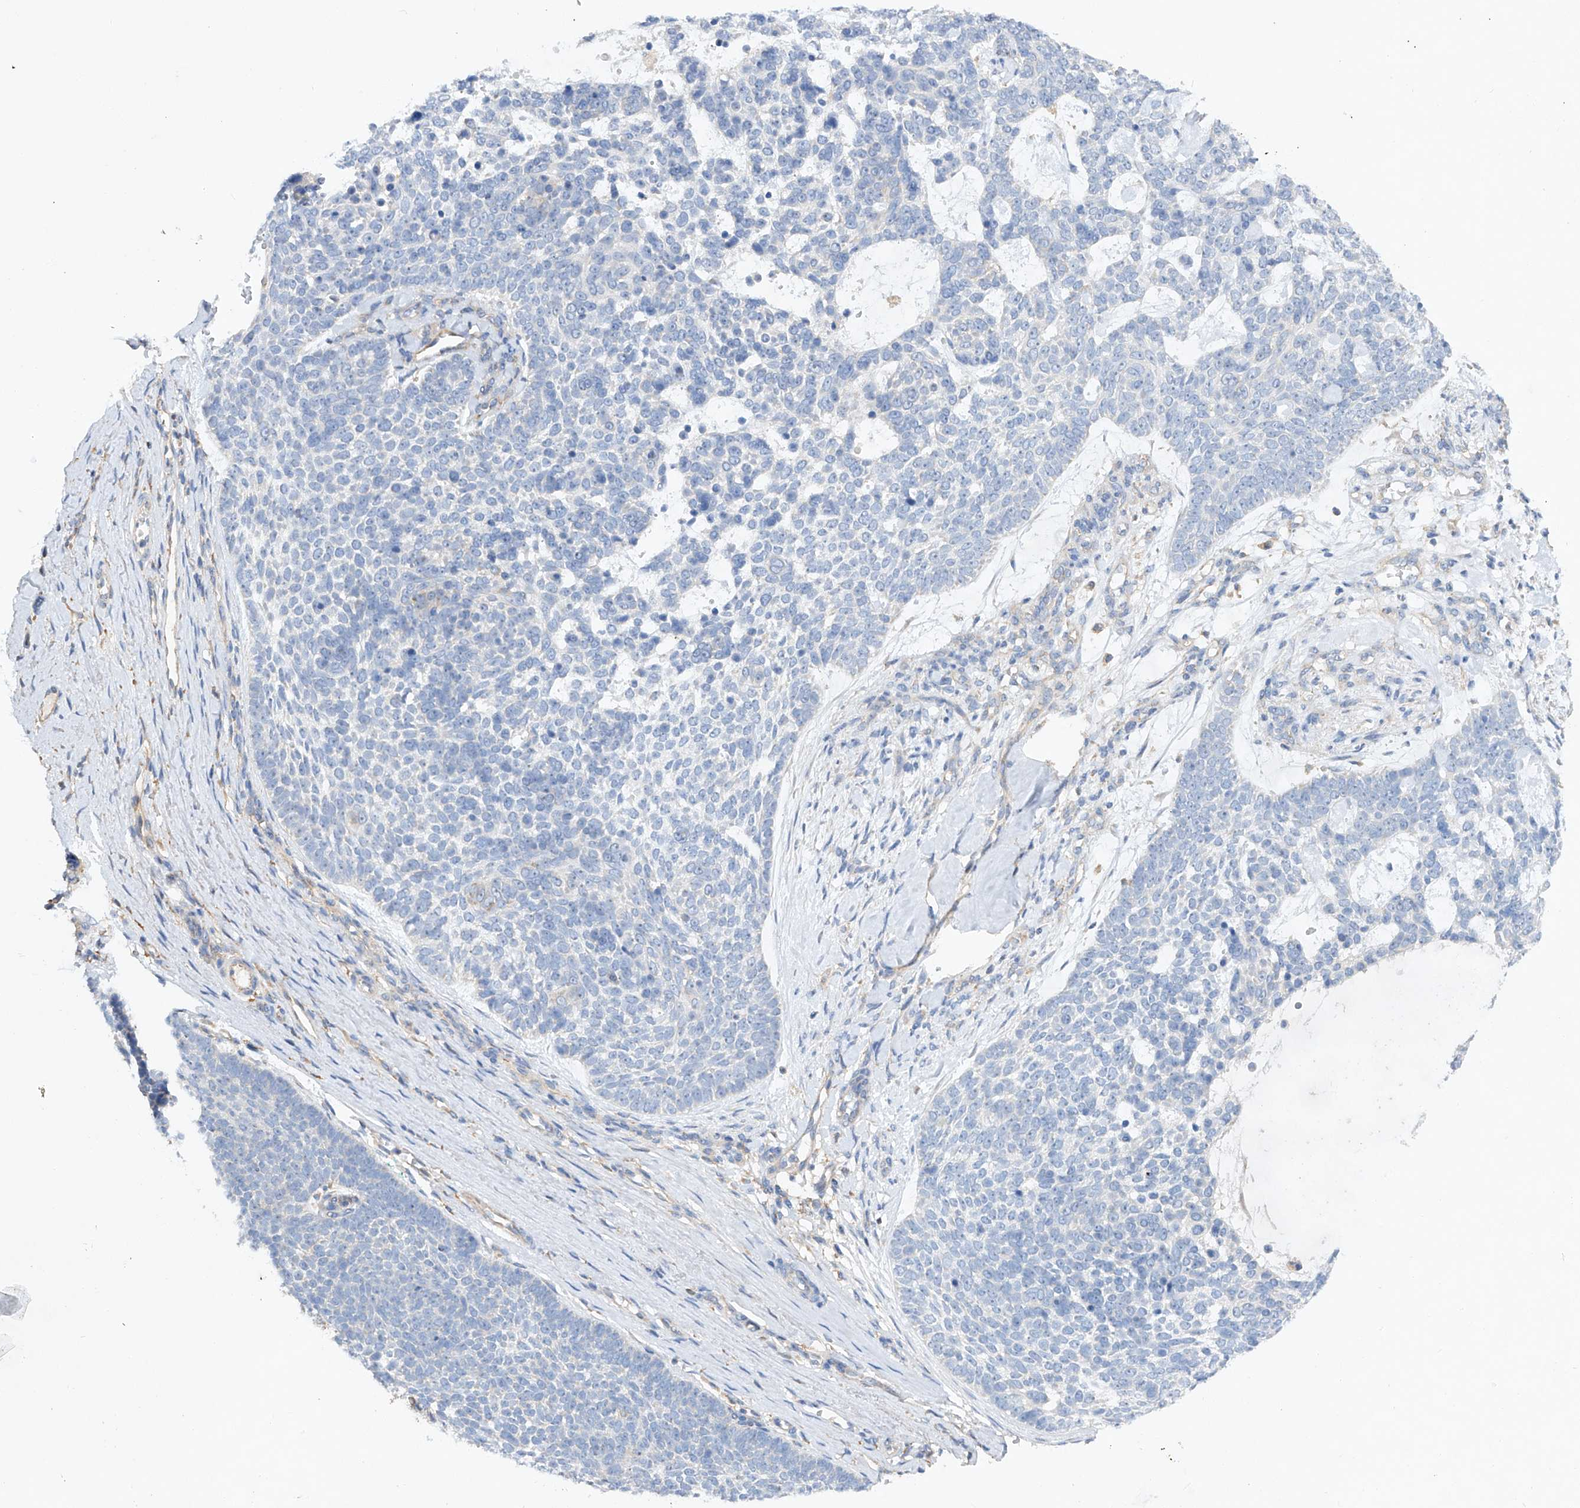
{"staining": {"intensity": "negative", "quantity": "none", "location": "none"}, "tissue": "skin cancer", "cell_type": "Tumor cells", "image_type": "cancer", "snomed": [{"axis": "morphology", "description": "Basal cell carcinoma"}, {"axis": "topography", "description": "Skin"}], "caption": "Tumor cells show no significant protein staining in skin cancer (basal cell carcinoma).", "gene": "AMD1", "patient": {"sex": "female", "age": 81}}